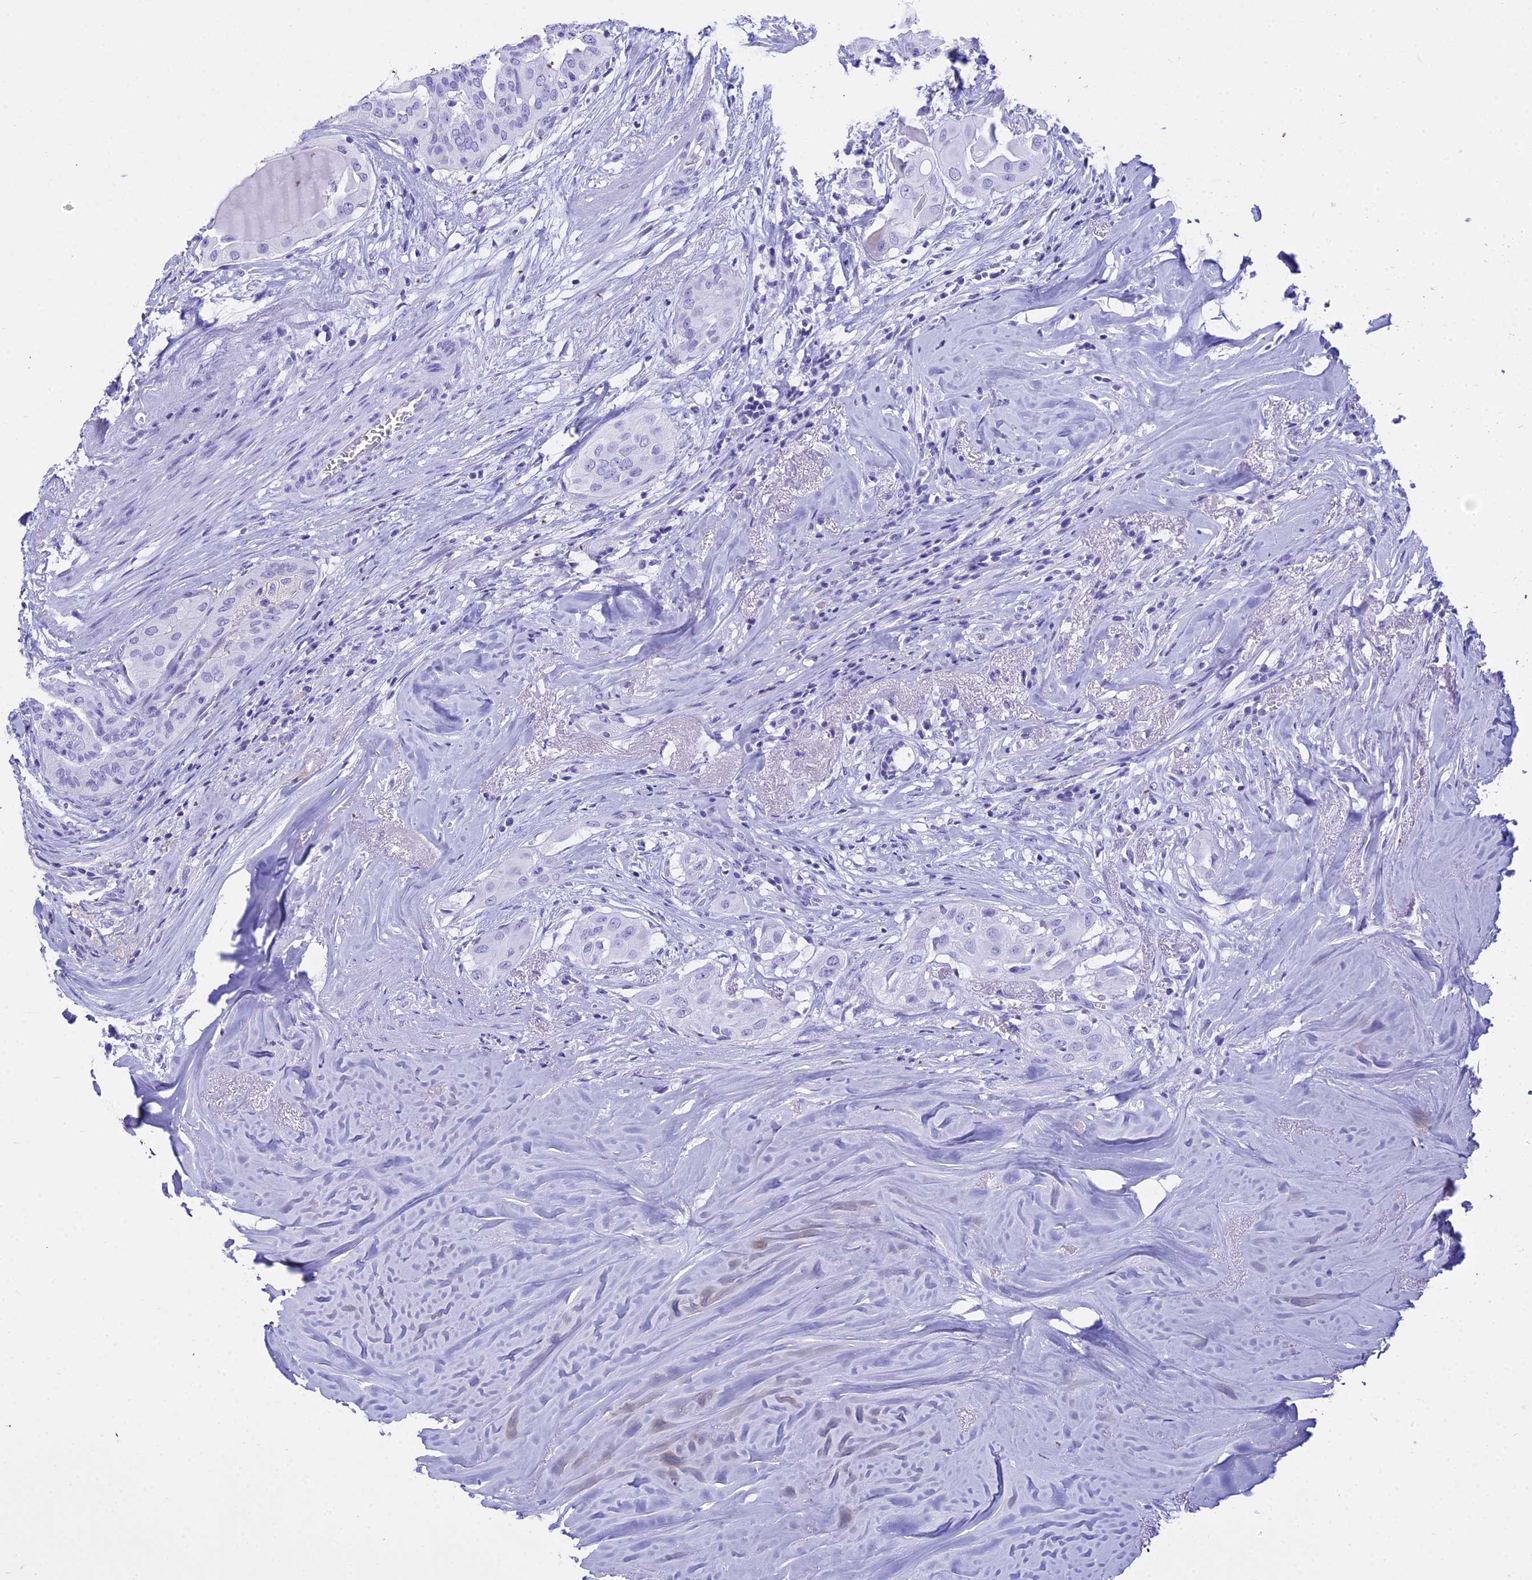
{"staining": {"intensity": "negative", "quantity": "none", "location": "none"}, "tissue": "thyroid cancer", "cell_type": "Tumor cells", "image_type": "cancer", "snomed": [{"axis": "morphology", "description": "Papillary adenocarcinoma, NOS"}, {"axis": "topography", "description": "Thyroid gland"}], "caption": "Histopathology image shows no significant protein expression in tumor cells of papillary adenocarcinoma (thyroid).", "gene": "ZNF442", "patient": {"sex": "female", "age": 59}}